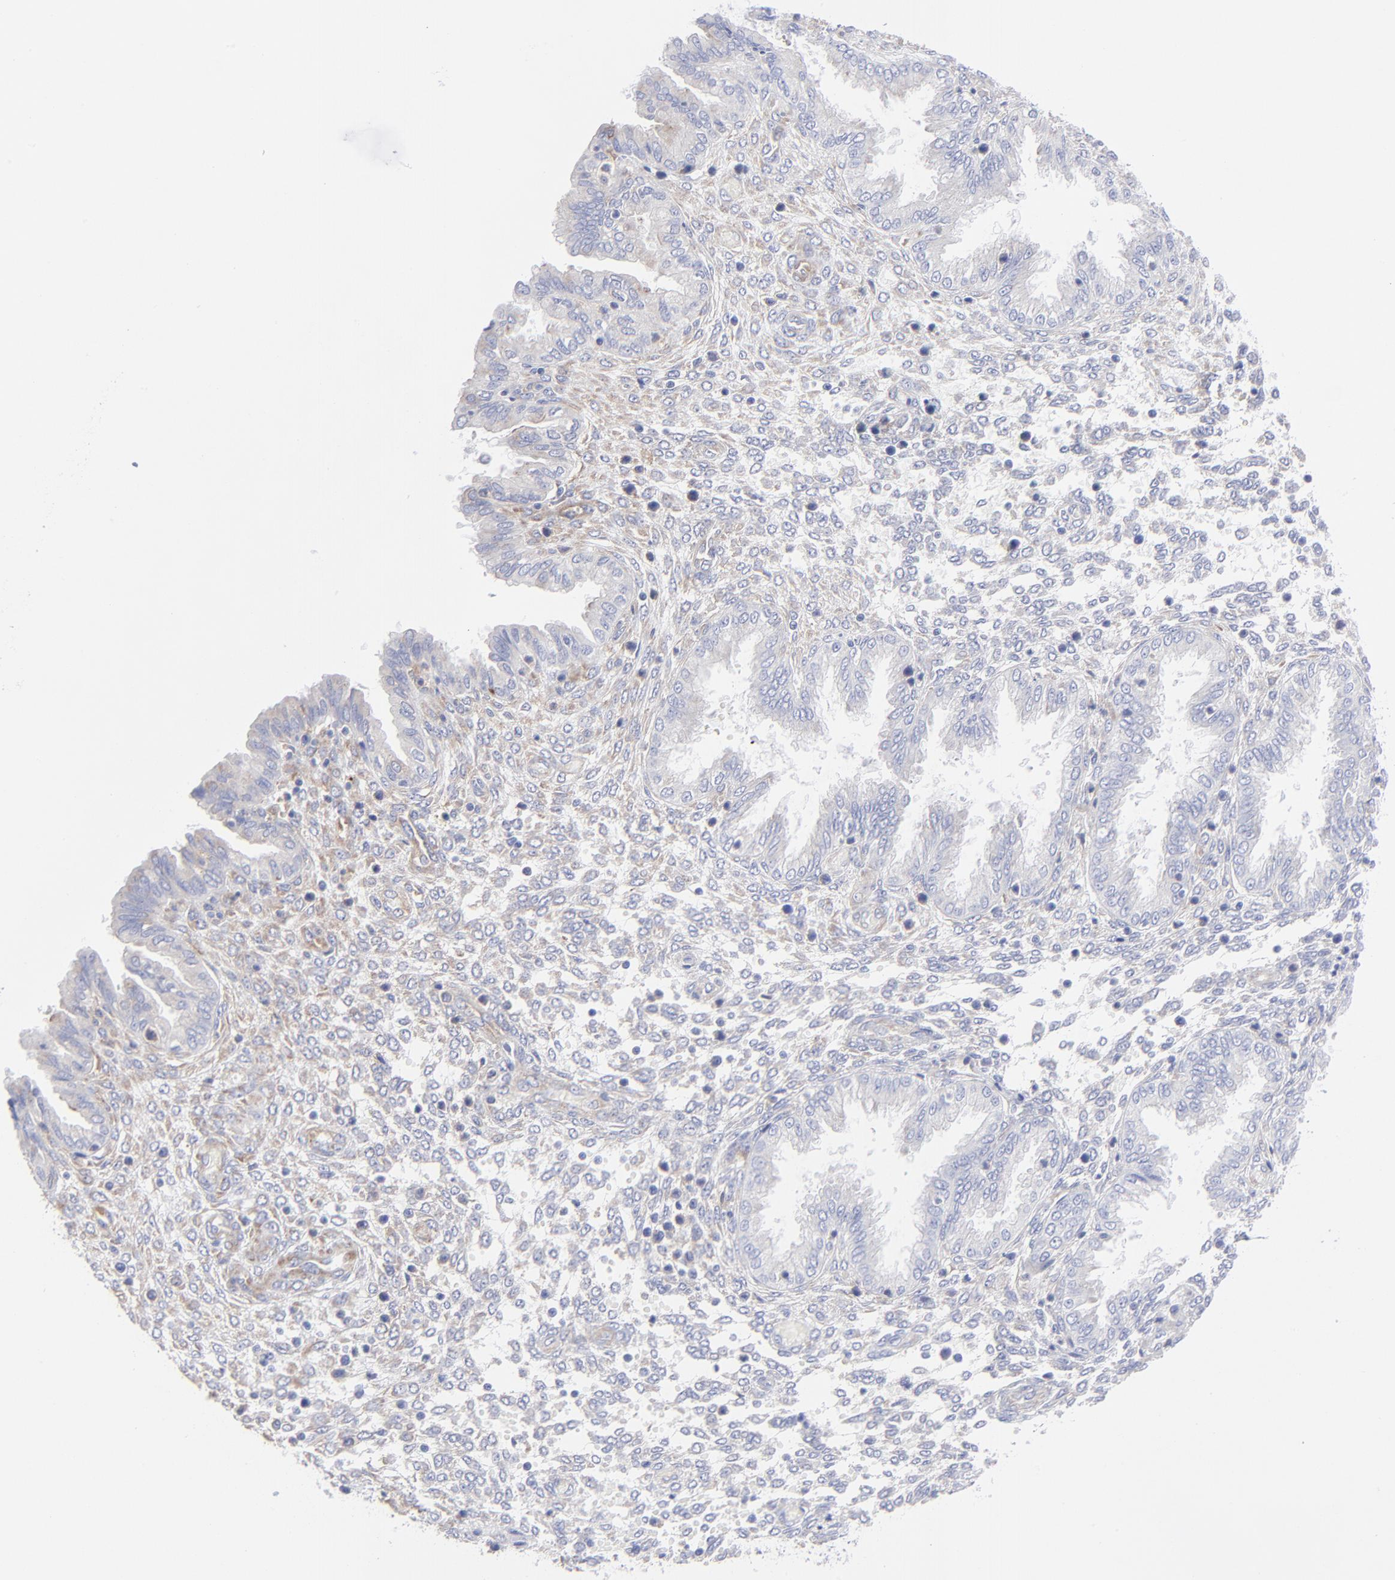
{"staining": {"intensity": "weak", "quantity": "25%-75%", "location": "cytoplasmic/membranous"}, "tissue": "endometrium", "cell_type": "Cells in endometrial stroma", "image_type": "normal", "snomed": [{"axis": "morphology", "description": "Normal tissue, NOS"}, {"axis": "topography", "description": "Endometrium"}], "caption": "Immunohistochemical staining of unremarkable endometrium shows weak cytoplasmic/membranous protein expression in about 25%-75% of cells in endometrial stroma. Nuclei are stained in blue.", "gene": "EIF2AK2", "patient": {"sex": "female", "age": 33}}